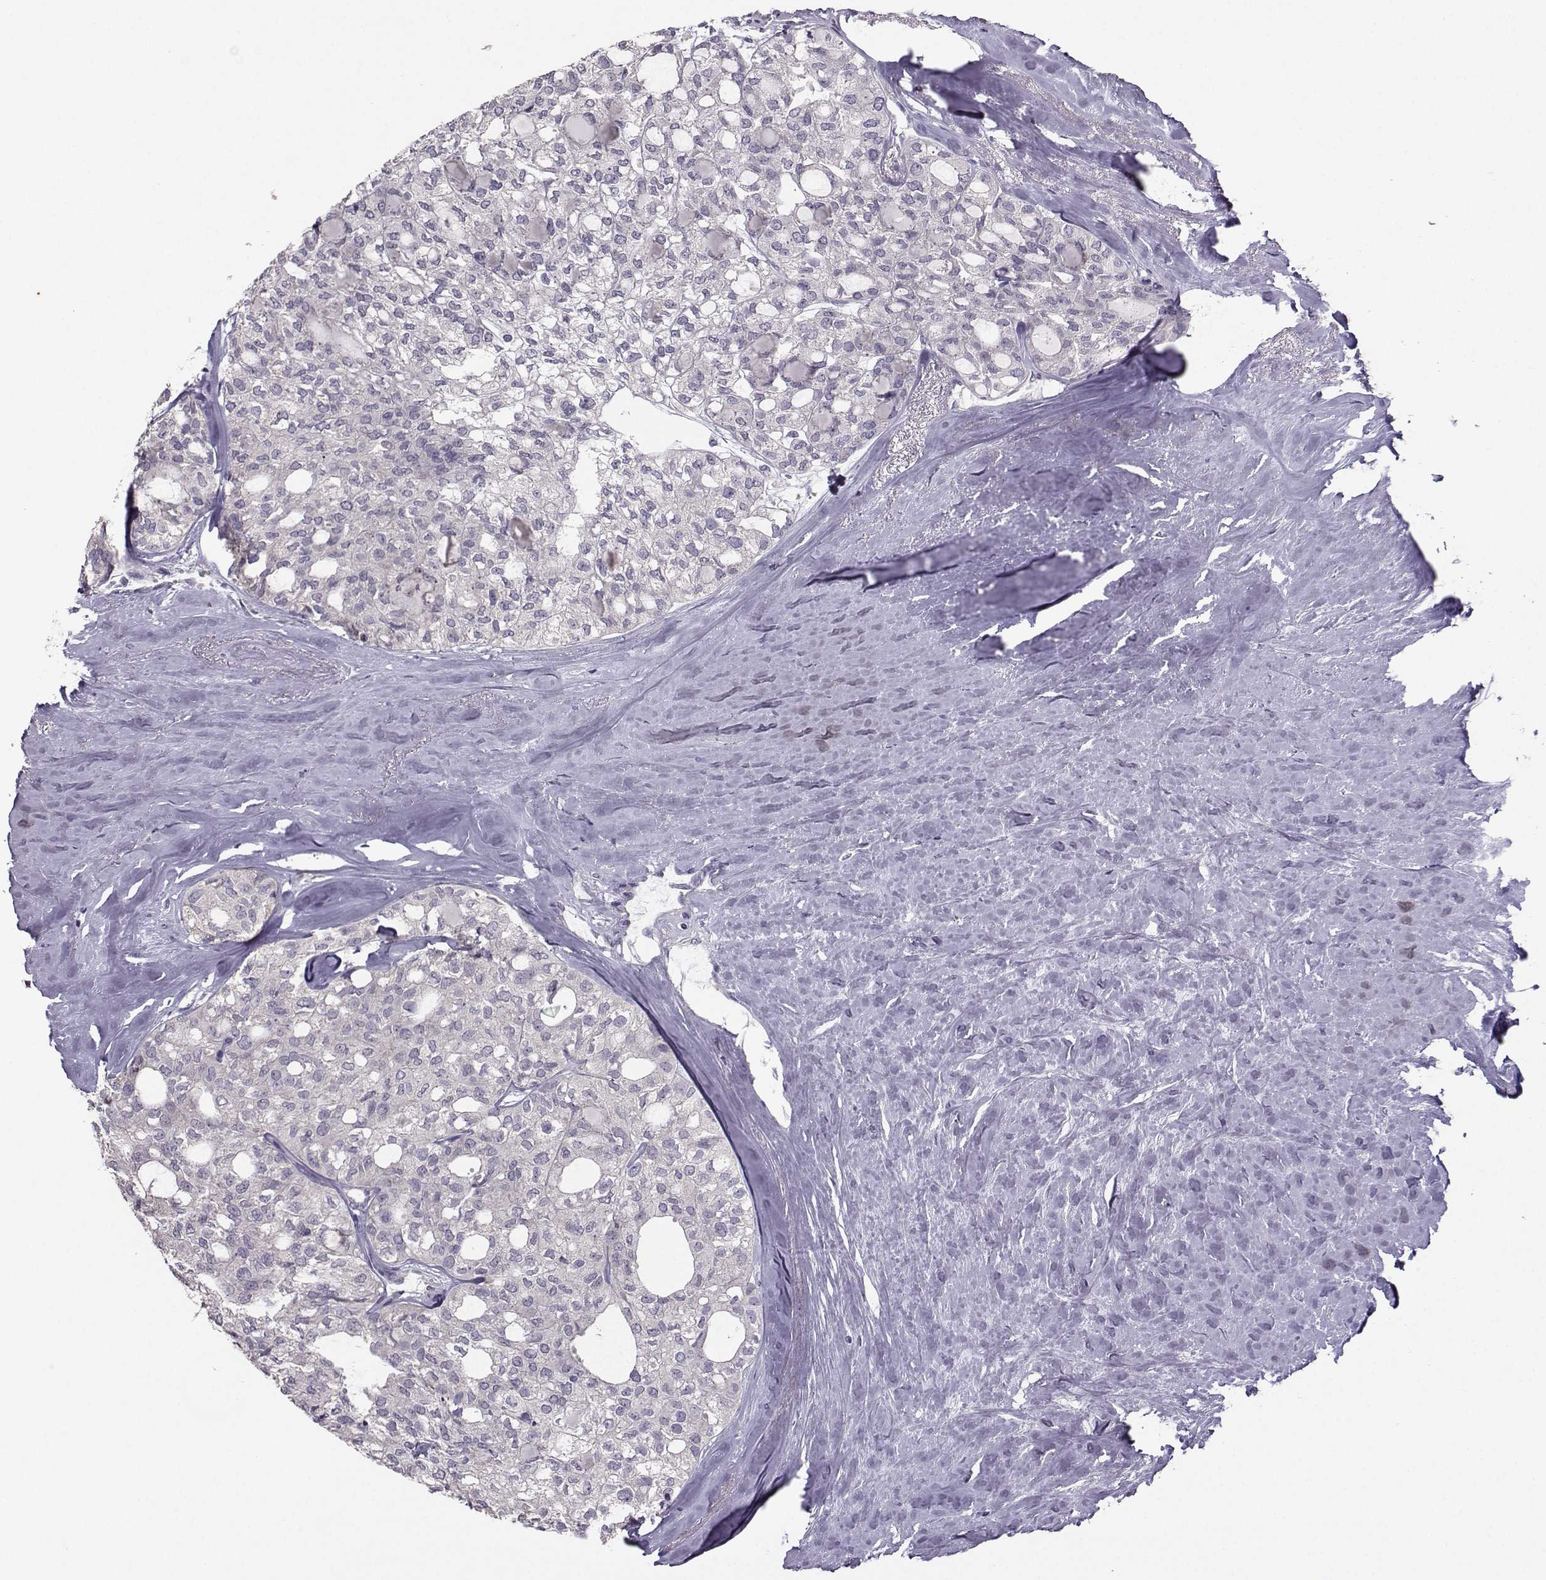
{"staining": {"intensity": "negative", "quantity": "none", "location": "none"}, "tissue": "thyroid cancer", "cell_type": "Tumor cells", "image_type": "cancer", "snomed": [{"axis": "morphology", "description": "Follicular adenoma carcinoma, NOS"}, {"axis": "topography", "description": "Thyroid gland"}], "caption": "Immunohistochemistry photomicrograph of neoplastic tissue: follicular adenoma carcinoma (thyroid) stained with DAB (3,3'-diaminobenzidine) displays no significant protein positivity in tumor cells.", "gene": "FCAMR", "patient": {"sex": "male", "age": 75}}